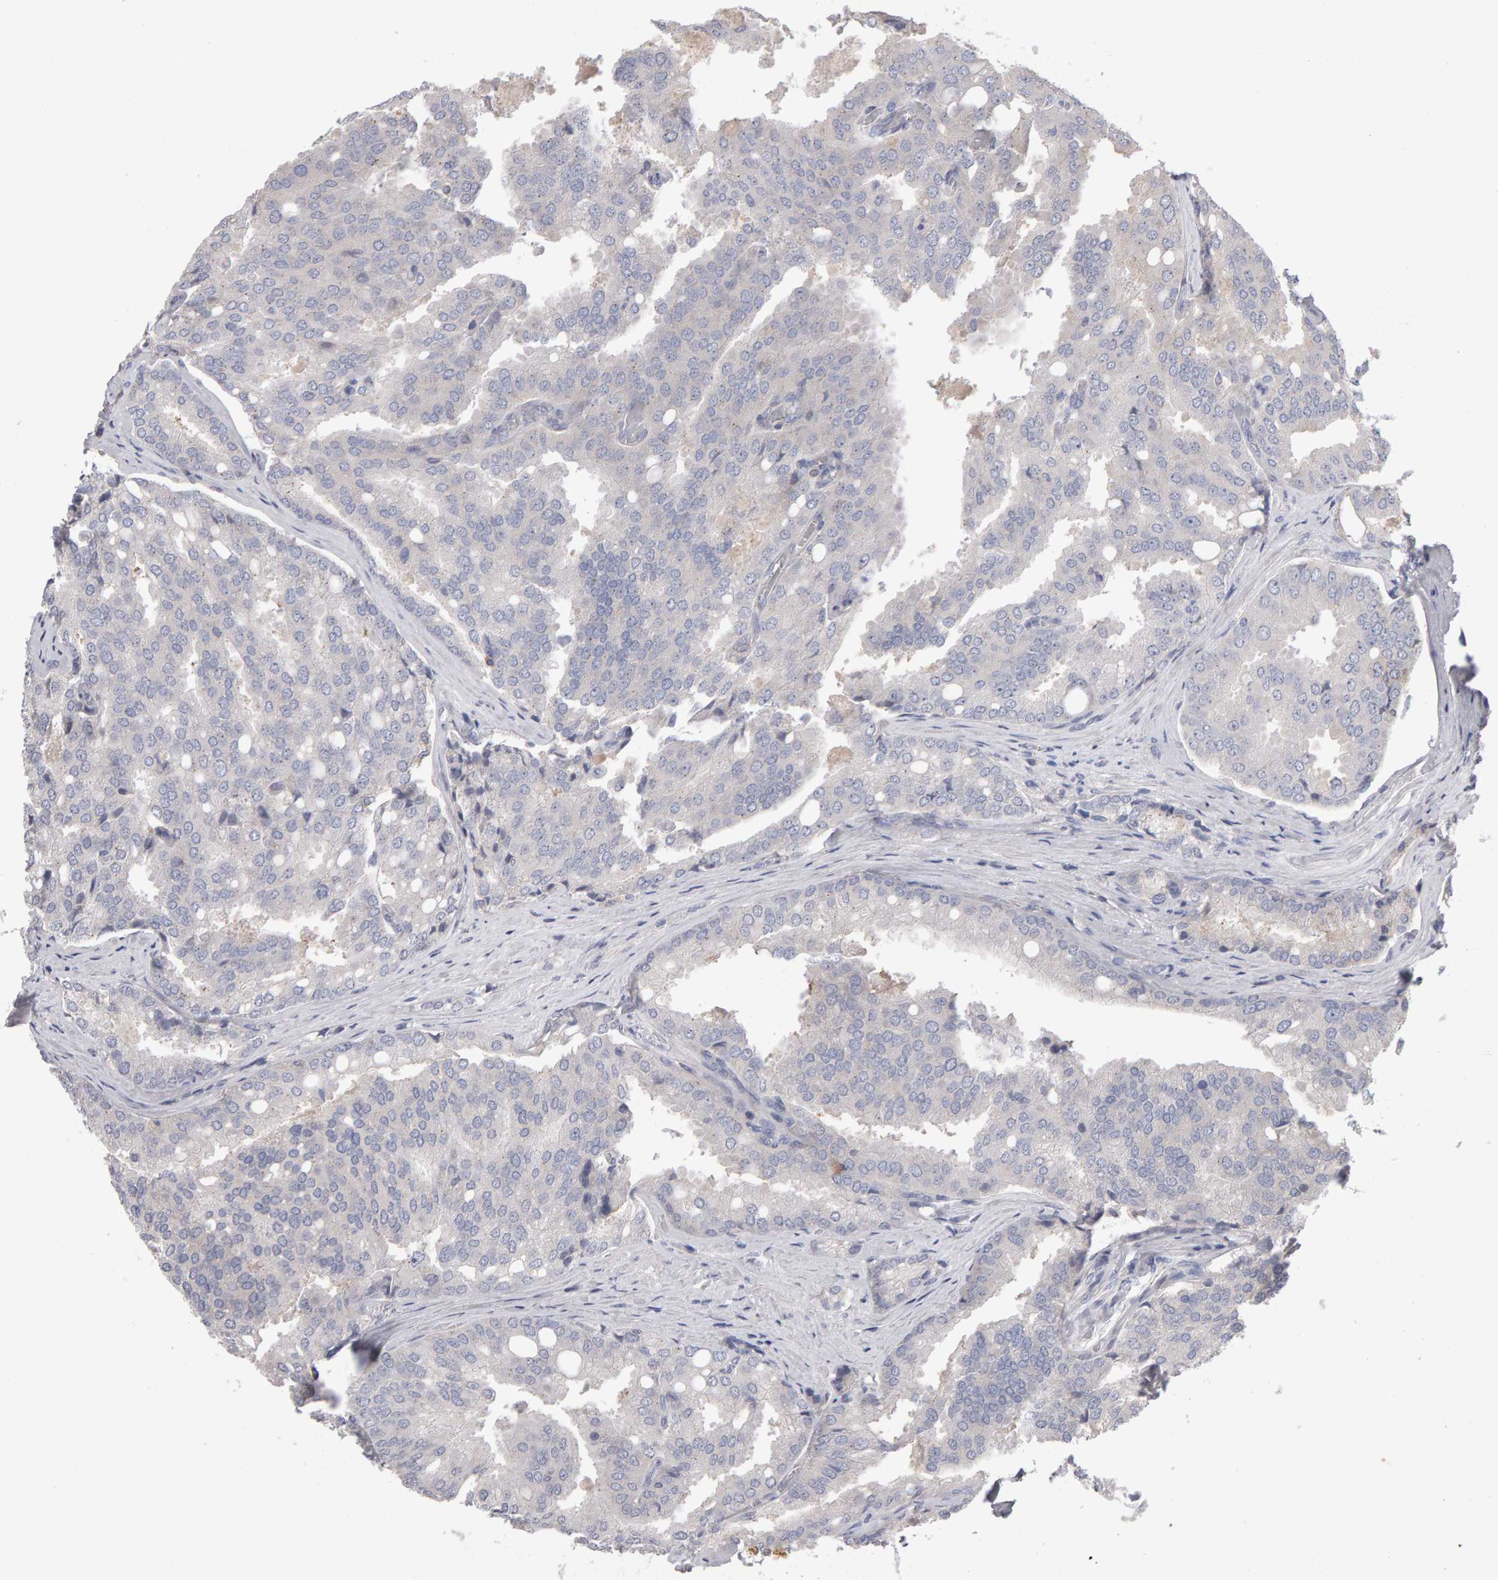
{"staining": {"intensity": "negative", "quantity": "none", "location": "none"}, "tissue": "prostate cancer", "cell_type": "Tumor cells", "image_type": "cancer", "snomed": [{"axis": "morphology", "description": "Adenocarcinoma, High grade"}, {"axis": "topography", "description": "Prostate"}], "caption": "Immunohistochemical staining of prostate high-grade adenocarcinoma displays no significant staining in tumor cells.", "gene": "PGS1", "patient": {"sex": "male", "age": 50}}